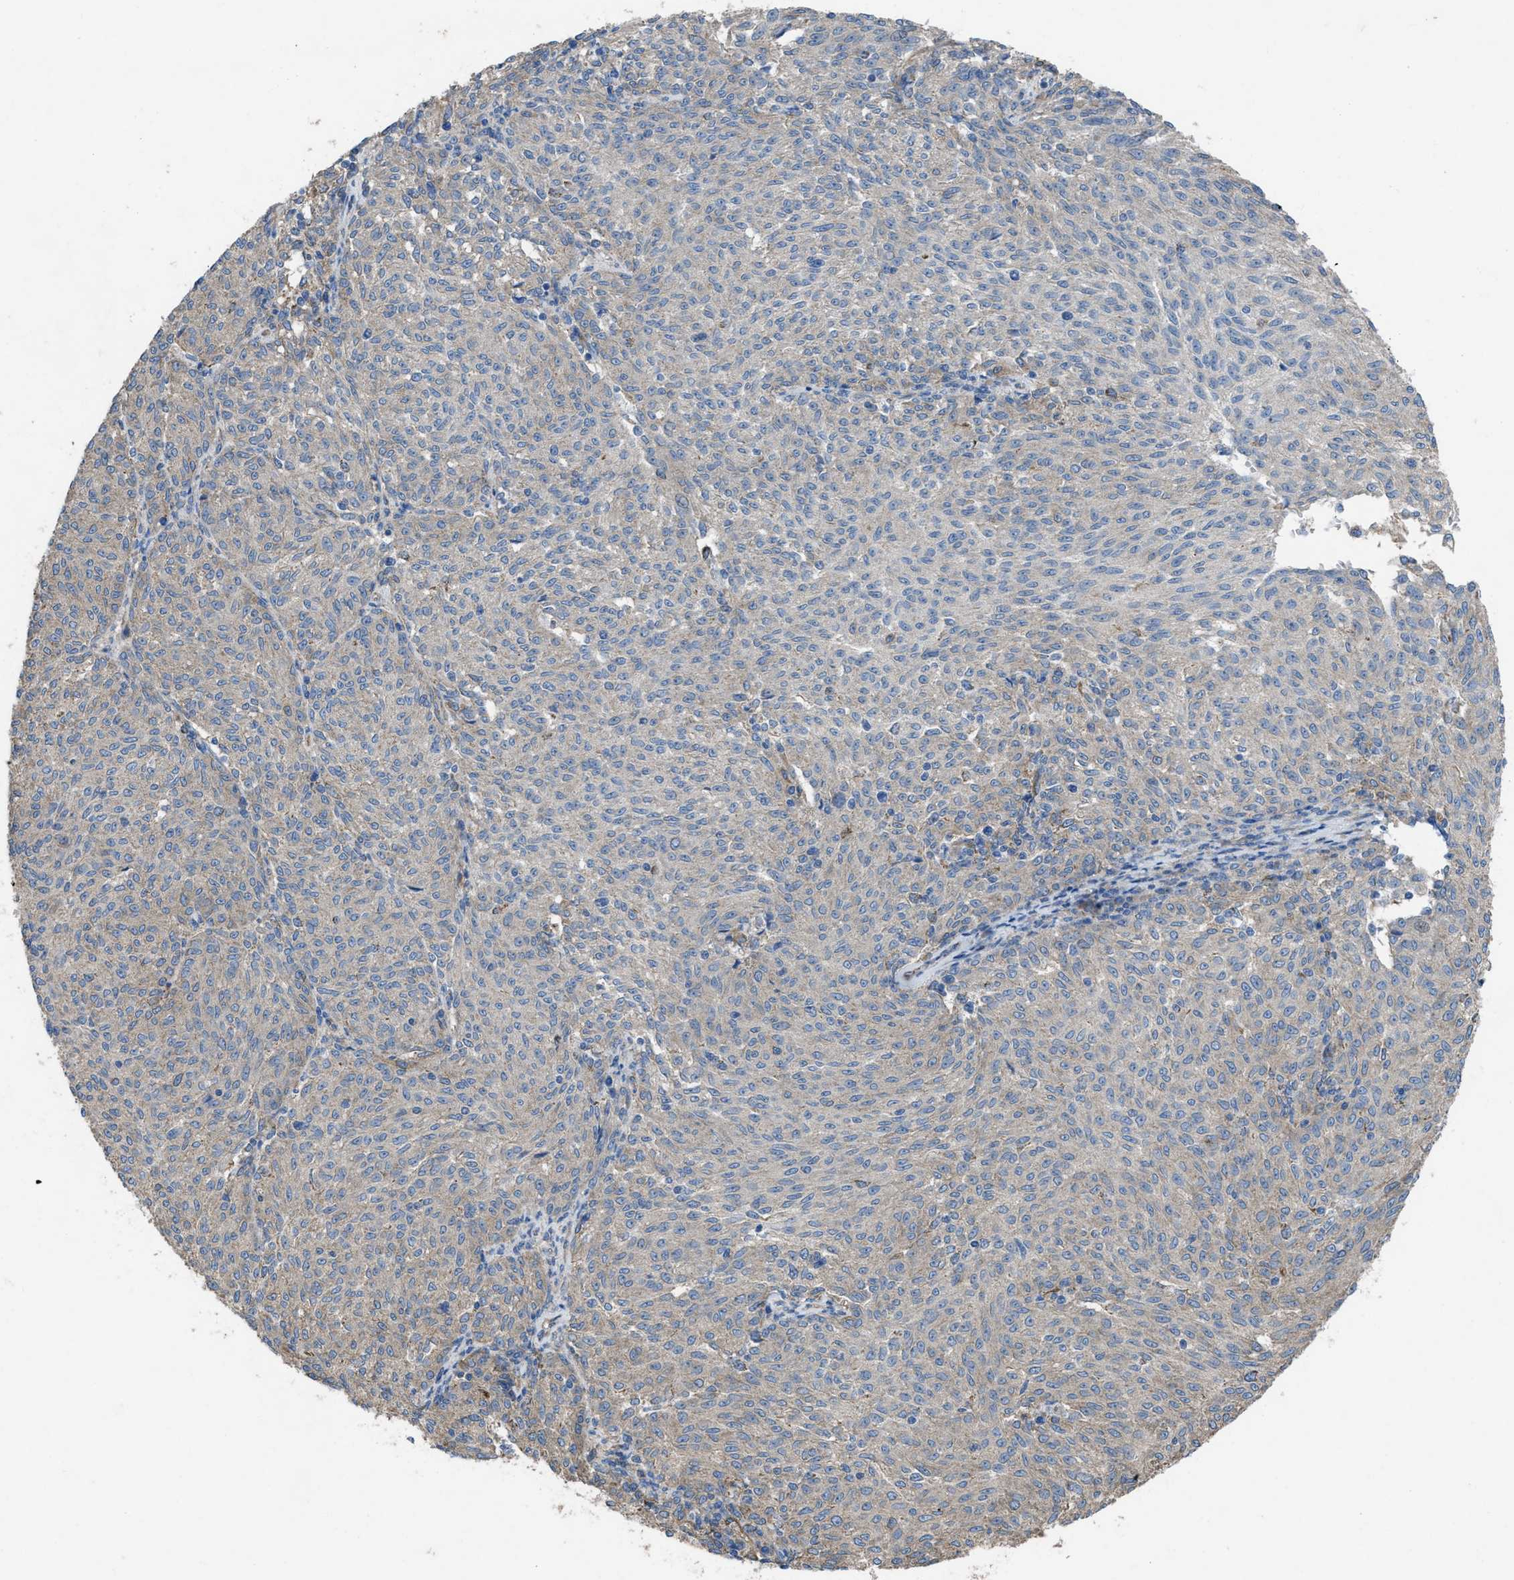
{"staining": {"intensity": "moderate", "quantity": "25%-75%", "location": "cytoplasmic/membranous"}, "tissue": "melanoma", "cell_type": "Tumor cells", "image_type": "cancer", "snomed": [{"axis": "morphology", "description": "Malignant melanoma, NOS"}, {"axis": "topography", "description": "Skin"}], "caption": "Malignant melanoma stained with immunohistochemistry (IHC) exhibits moderate cytoplasmic/membranous expression in approximately 25%-75% of tumor cells.", "gene": "DOLPP1", "patient": {"sex": "female", "age": 72}}